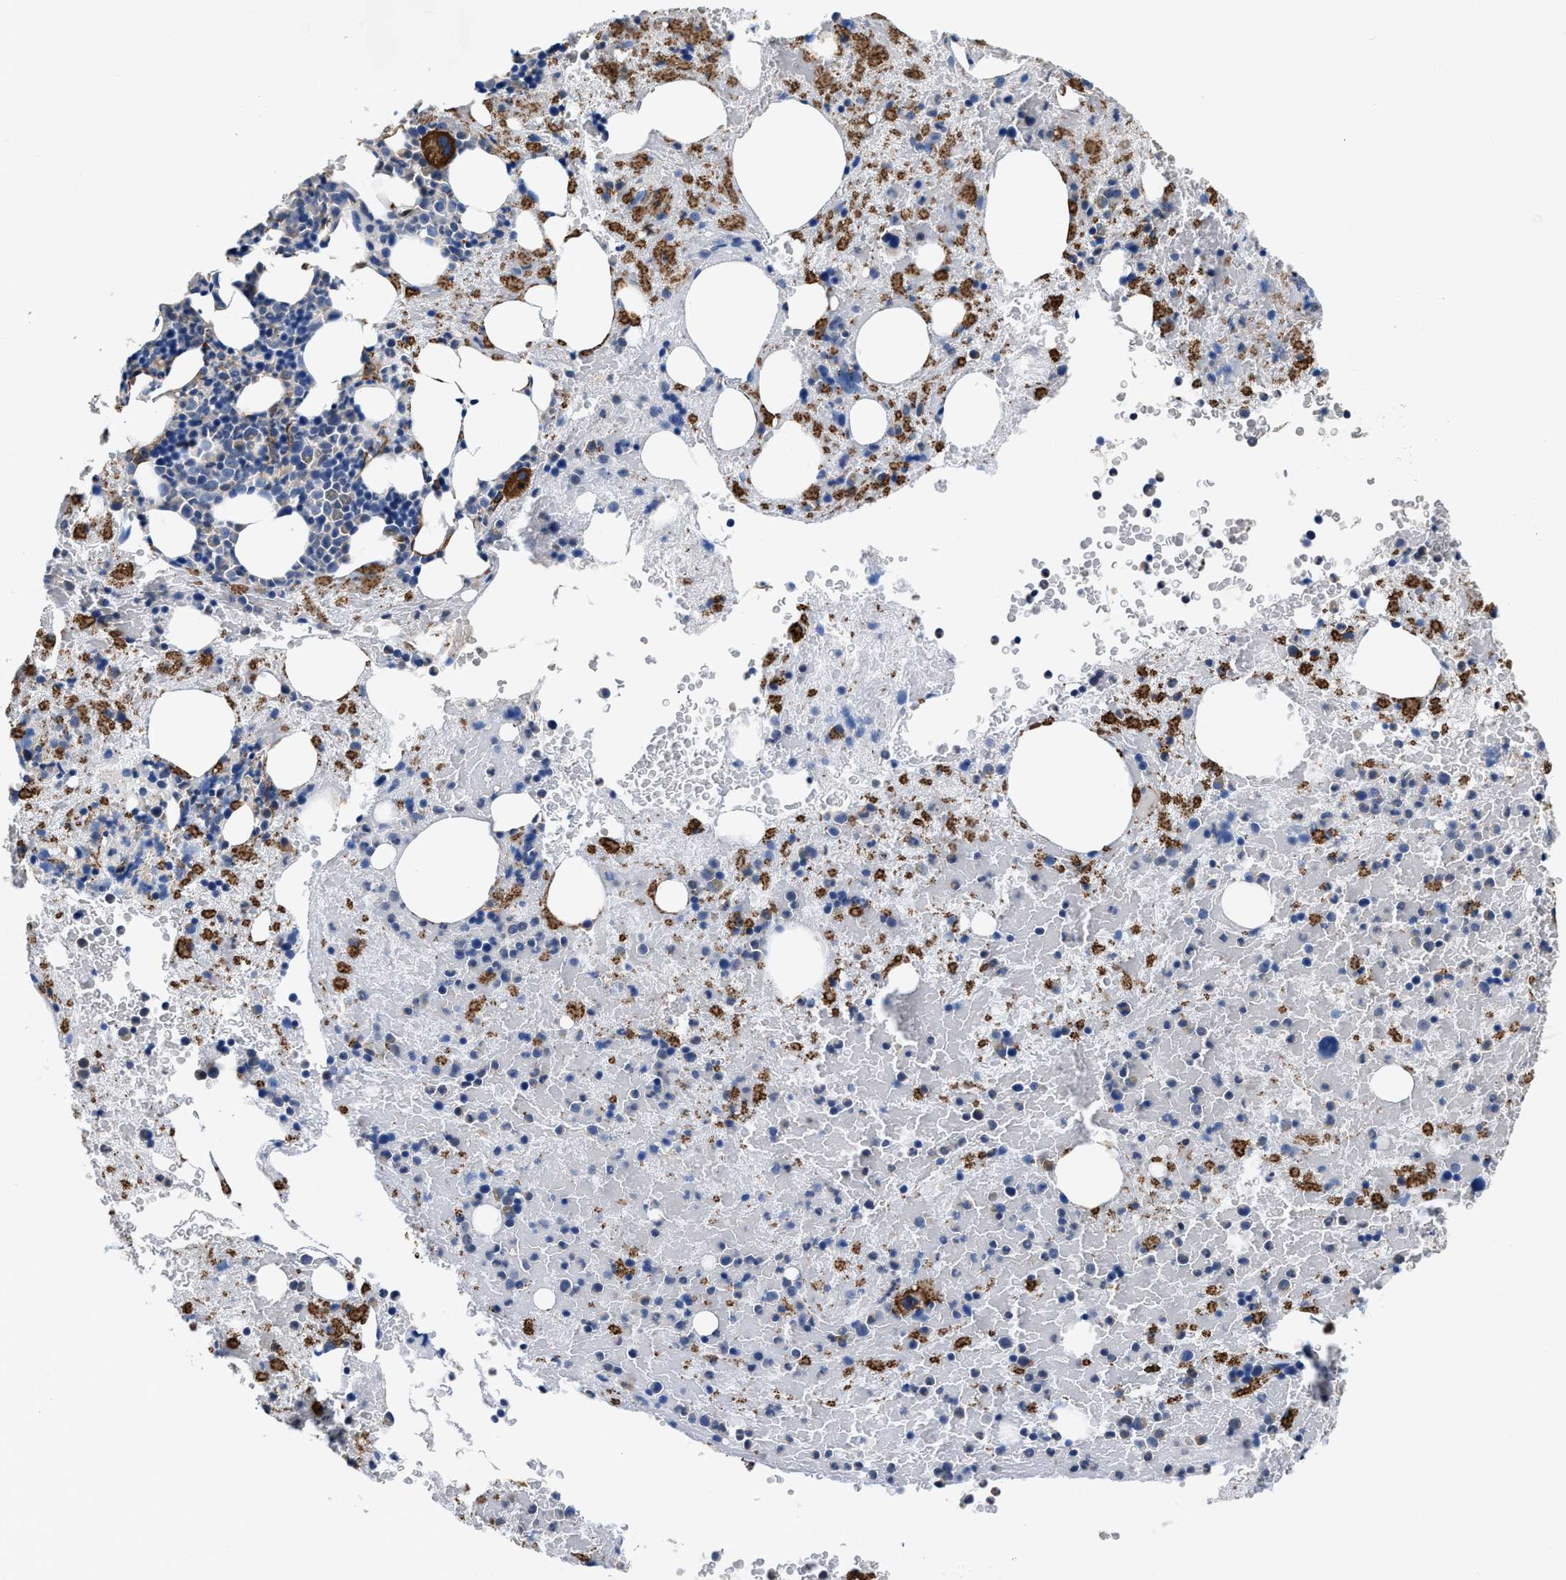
{"staining": {"intensity": "strong", "quantity": "<25%", "location": "cytoplasmic/membranous"}, "tissue": "bone marrow", "cell_type": "Hematopoietic cells", "image_type": "normal", "snomed": [{"axis": "morphology", "description": "Normal tissue, NOS"}, {"axis": "morphology", "description": "Inflammation, NOS"}, {"axis": "topography", "description": "Bone marrow"}], "caption": "Unremarkable bone marrow demonstrates strong cytoplasmic/membranous staining in about <25% of hematopoietic cells, visualized by immunohistochemistry. The staining is performed using DAB (3,3'-diaminobenzidine) brown chromogen to label protein expression. The nuclei are counter-stained blue using hematoxylin.", "gene": "C22orf42", "patient": {"sex": "male", "age": 63}}